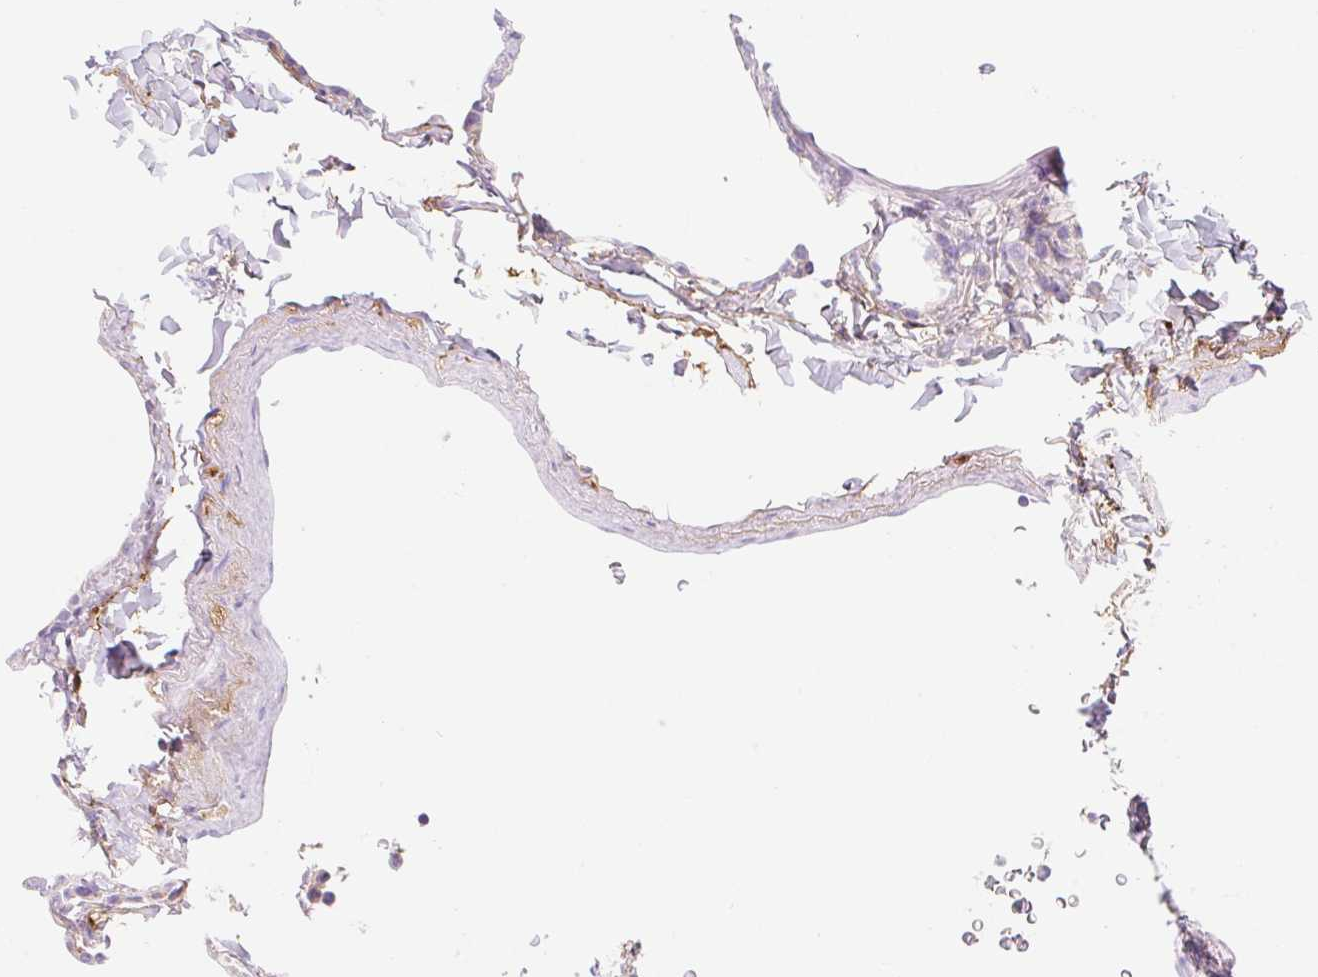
{"staining": {"intensity": "negative", "quantity": "none", "location": "none"}, "tissue": "lung", "cell_type": "Alveolar cells", "image_type": "normal", "snomed": [{"axis": "morphology", "description": "Normal tissue, NOS"}, {"axis": "topography", "description": "Lung"}], "caption": "The immunohistochemistry histopathology image has no significant positivity in alveolar cells of lung. (Stains: DAB IHC with hematoxylin counter stain, Microscopy: brightfield microscopy at high magnification).", "gene": "LYVE1", "patient": {"sex": "male", "age": 65}}